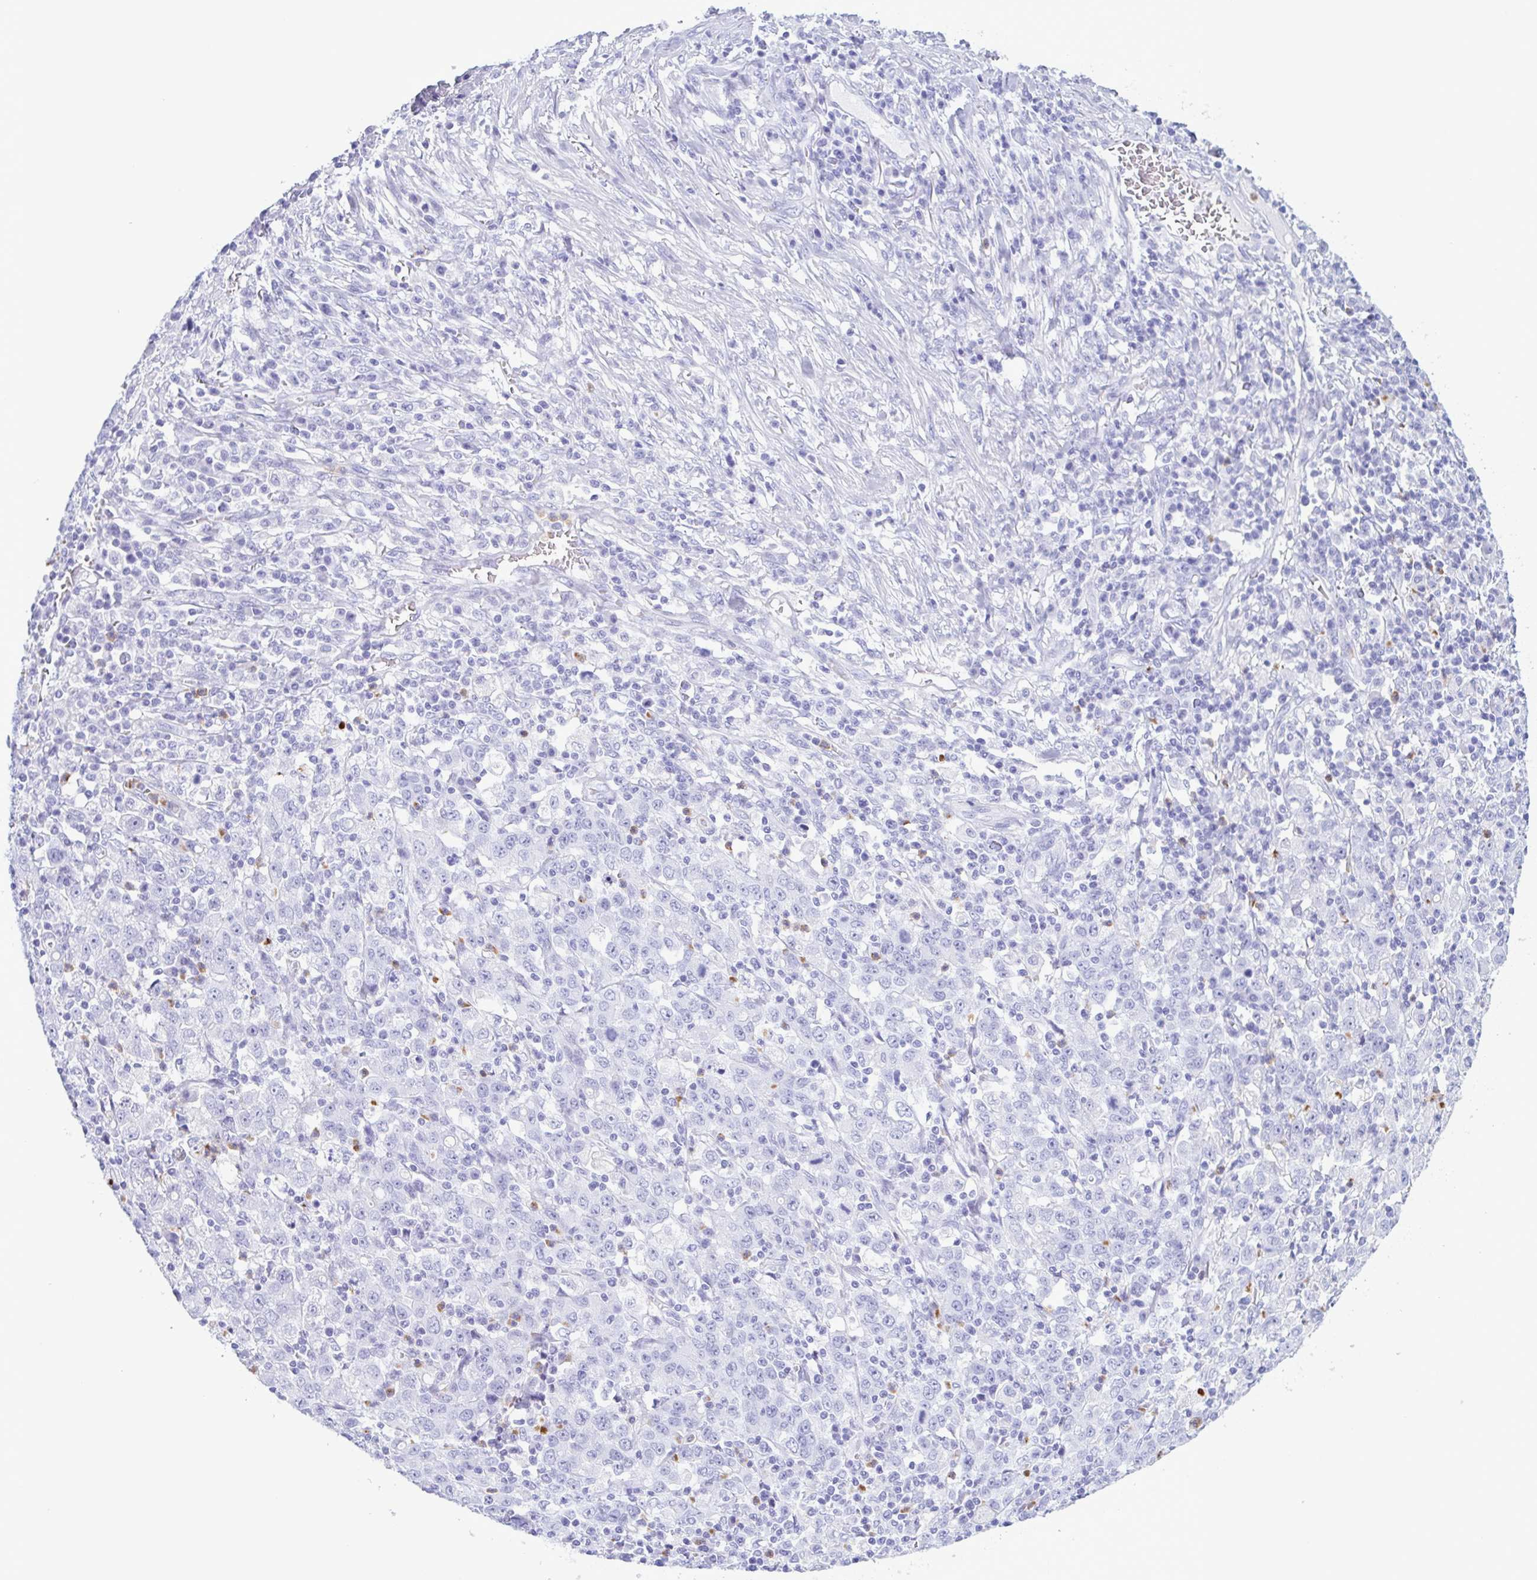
{"staining": {"intensity": "negative", "quantity": "none", "location": "none"}, "tissue": "stomach cancer", "cell_type": "Tumor cells", "image_type": "cancer", "snomed": [{"axis": "morphology", "description": "Adenocarcinoma, NOS"}, {"axis": "topography", "description": "Stomach, upper"}], "caption": "This is an immunohistochemistry image of stomach adenocarcinoma. There is no positivity in tumor cells.", "gene": "LTF", "patient": {"sex": "male", "age": 69}}